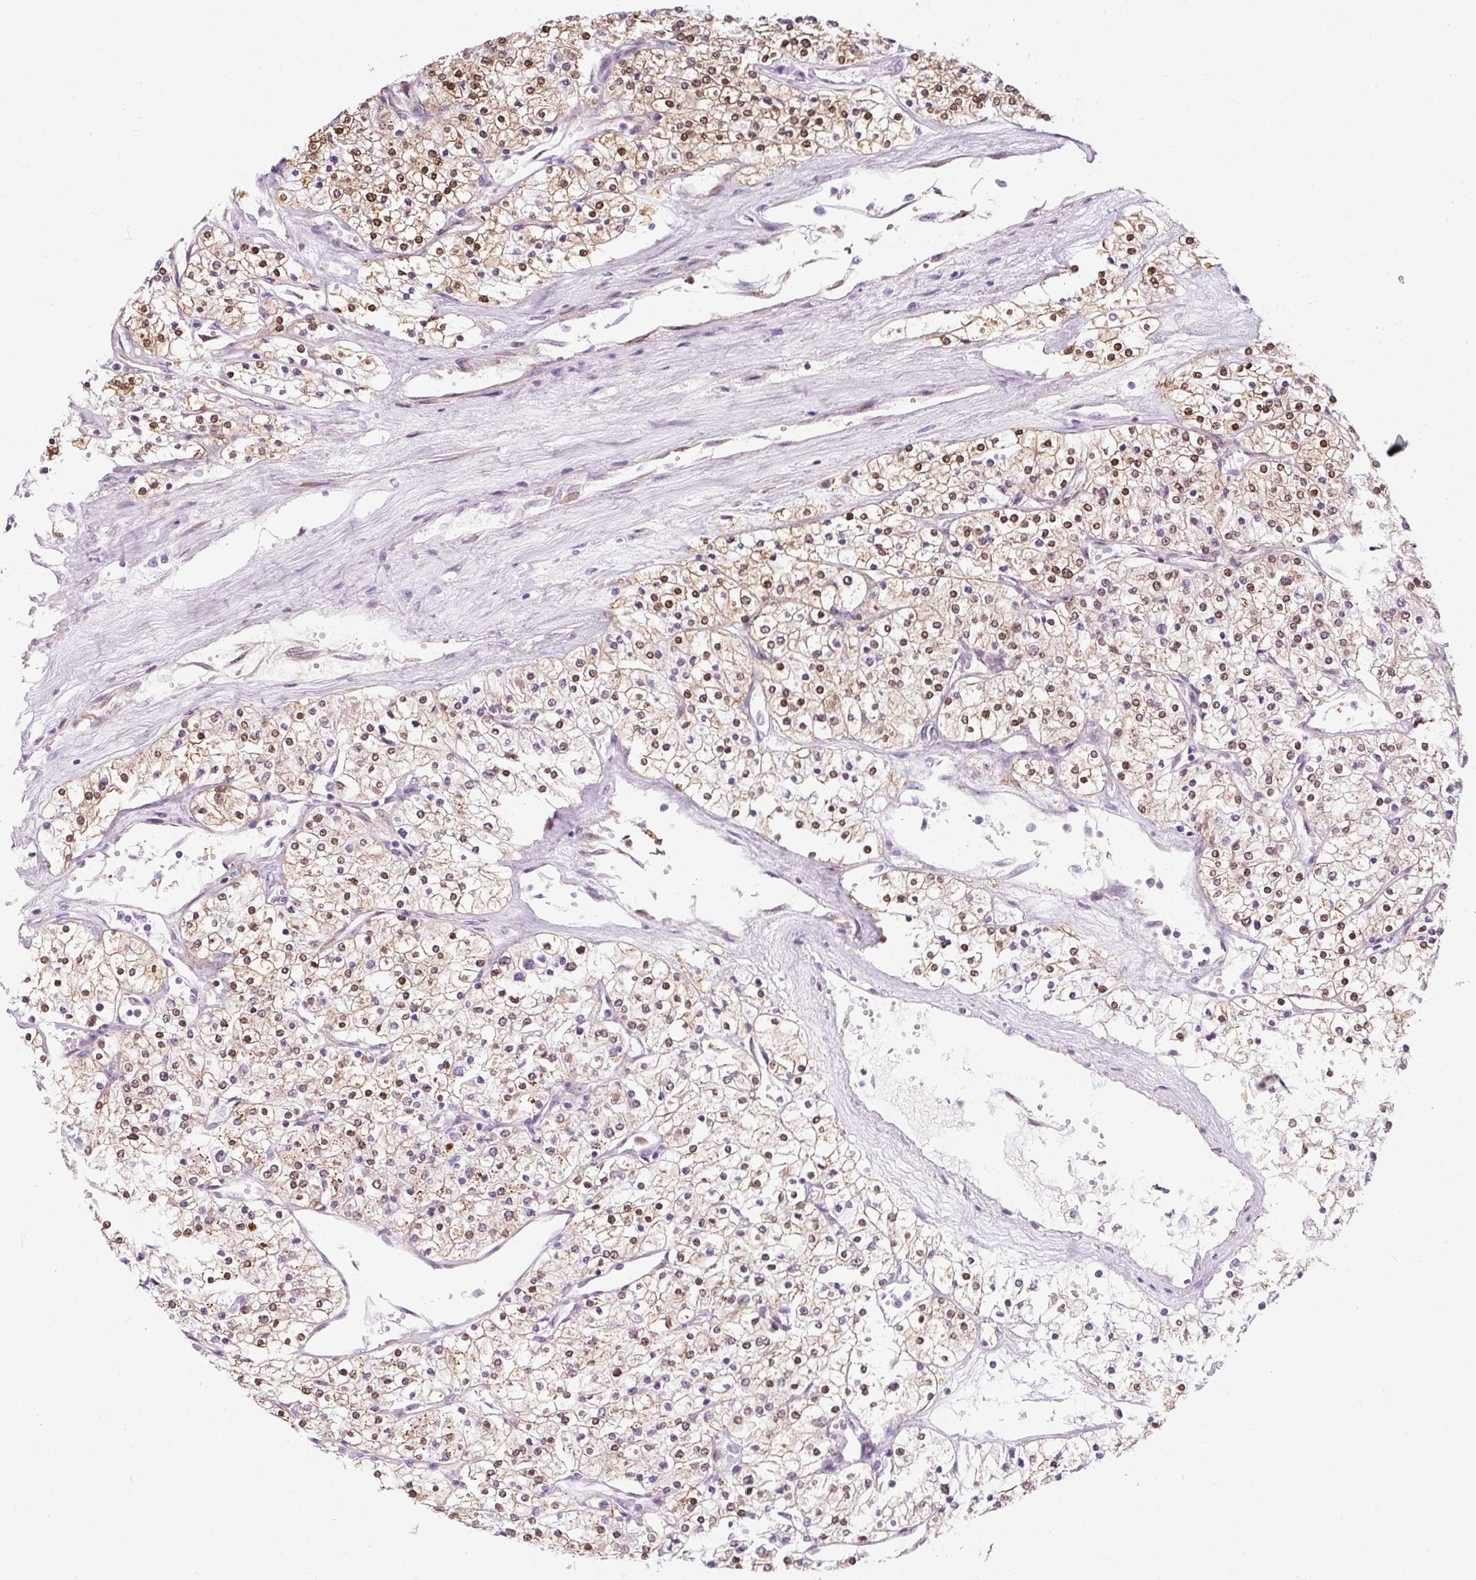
{"staining": {"intensity": "moderate", "quantity": ">75%", "location": "cytoplasmic/membranous,nuclear"}, "tissue": "renal cancer", "cell_type": "Tumor cells", "image_type": "cancer", "snomed": [{"axis": "morphology", "description": "Adenocarcinoma, NOS"}, {"axis": "topography", "description": "Kidney"}], "caption": "Protein staining by immunohistochemistry exhibits moderate cytoplasmic/membranous and nuclear staining in about >75% of tumor cells in renal cancer. (brown staining indicates protein expression, while blue staining denotes nuclei).", "gene": "RYBP", "patient": {"sex": "male", "age": 80}}